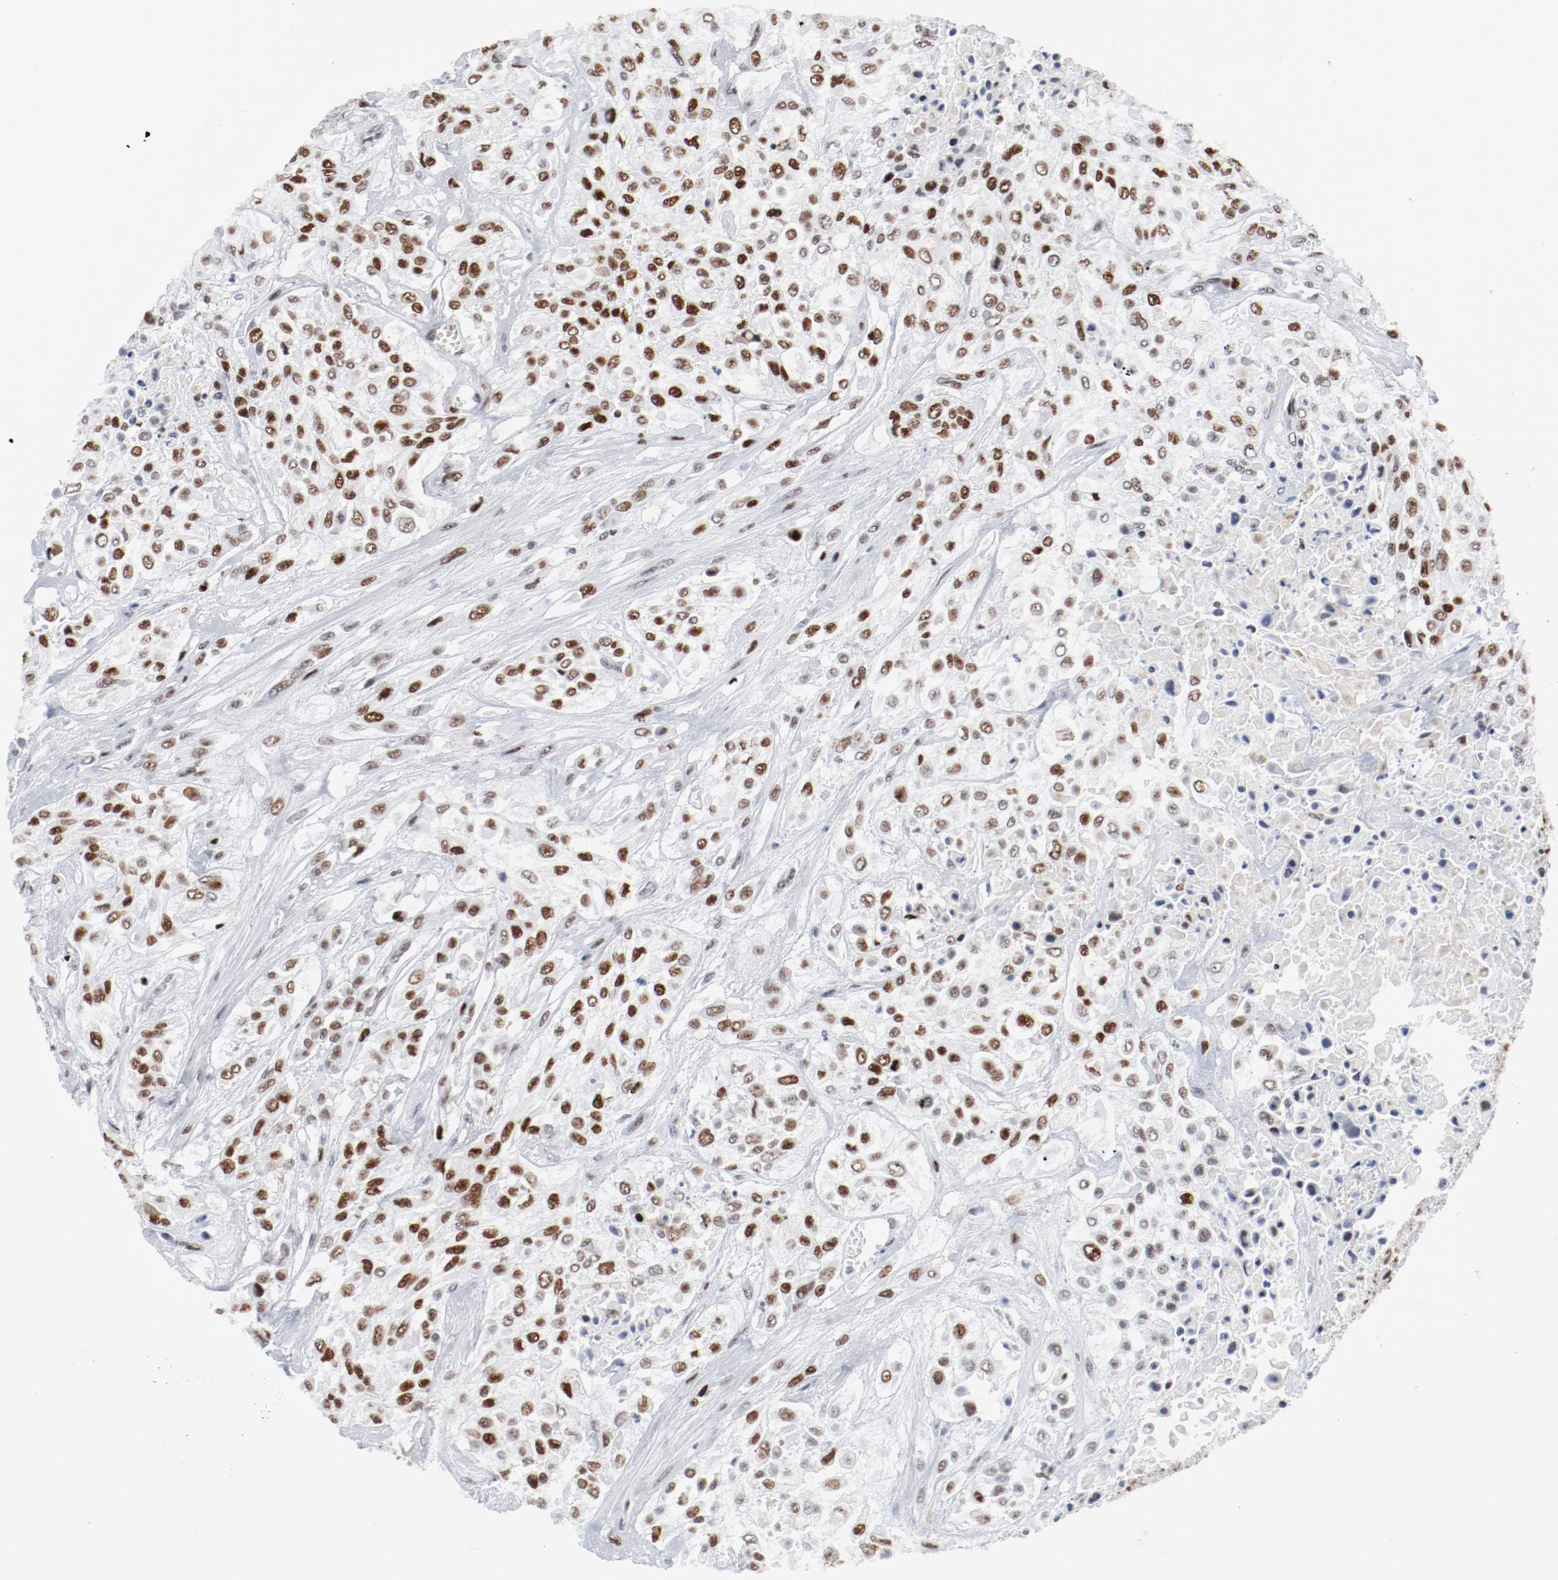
{"staining": {"intensity": "strong", "quantity": ">75%", "location": "nuclear"}, "tissue": "urothelial cancer", "cell_type": "Tumor cells", "image_type": "cancer", "snomed": [{"axis": "morphology", "description": "Urothelial carcinoma, High grade"}, {"axis": "topography", "description": "Urinary bladder"}], "caption": "Immunohistochemical staining of urothelial cancer exhibits high levels of strong nuclear positivity in approximately >75% of tumor cells. The protein is stained brown, and the nuclei are stained in blue (DAB (3,3'-diaminobenzidine) IHC with brightfield microscopy, high magnification).", "gene": "POLD1", "patient": {"sex": "male", "age": 57}}